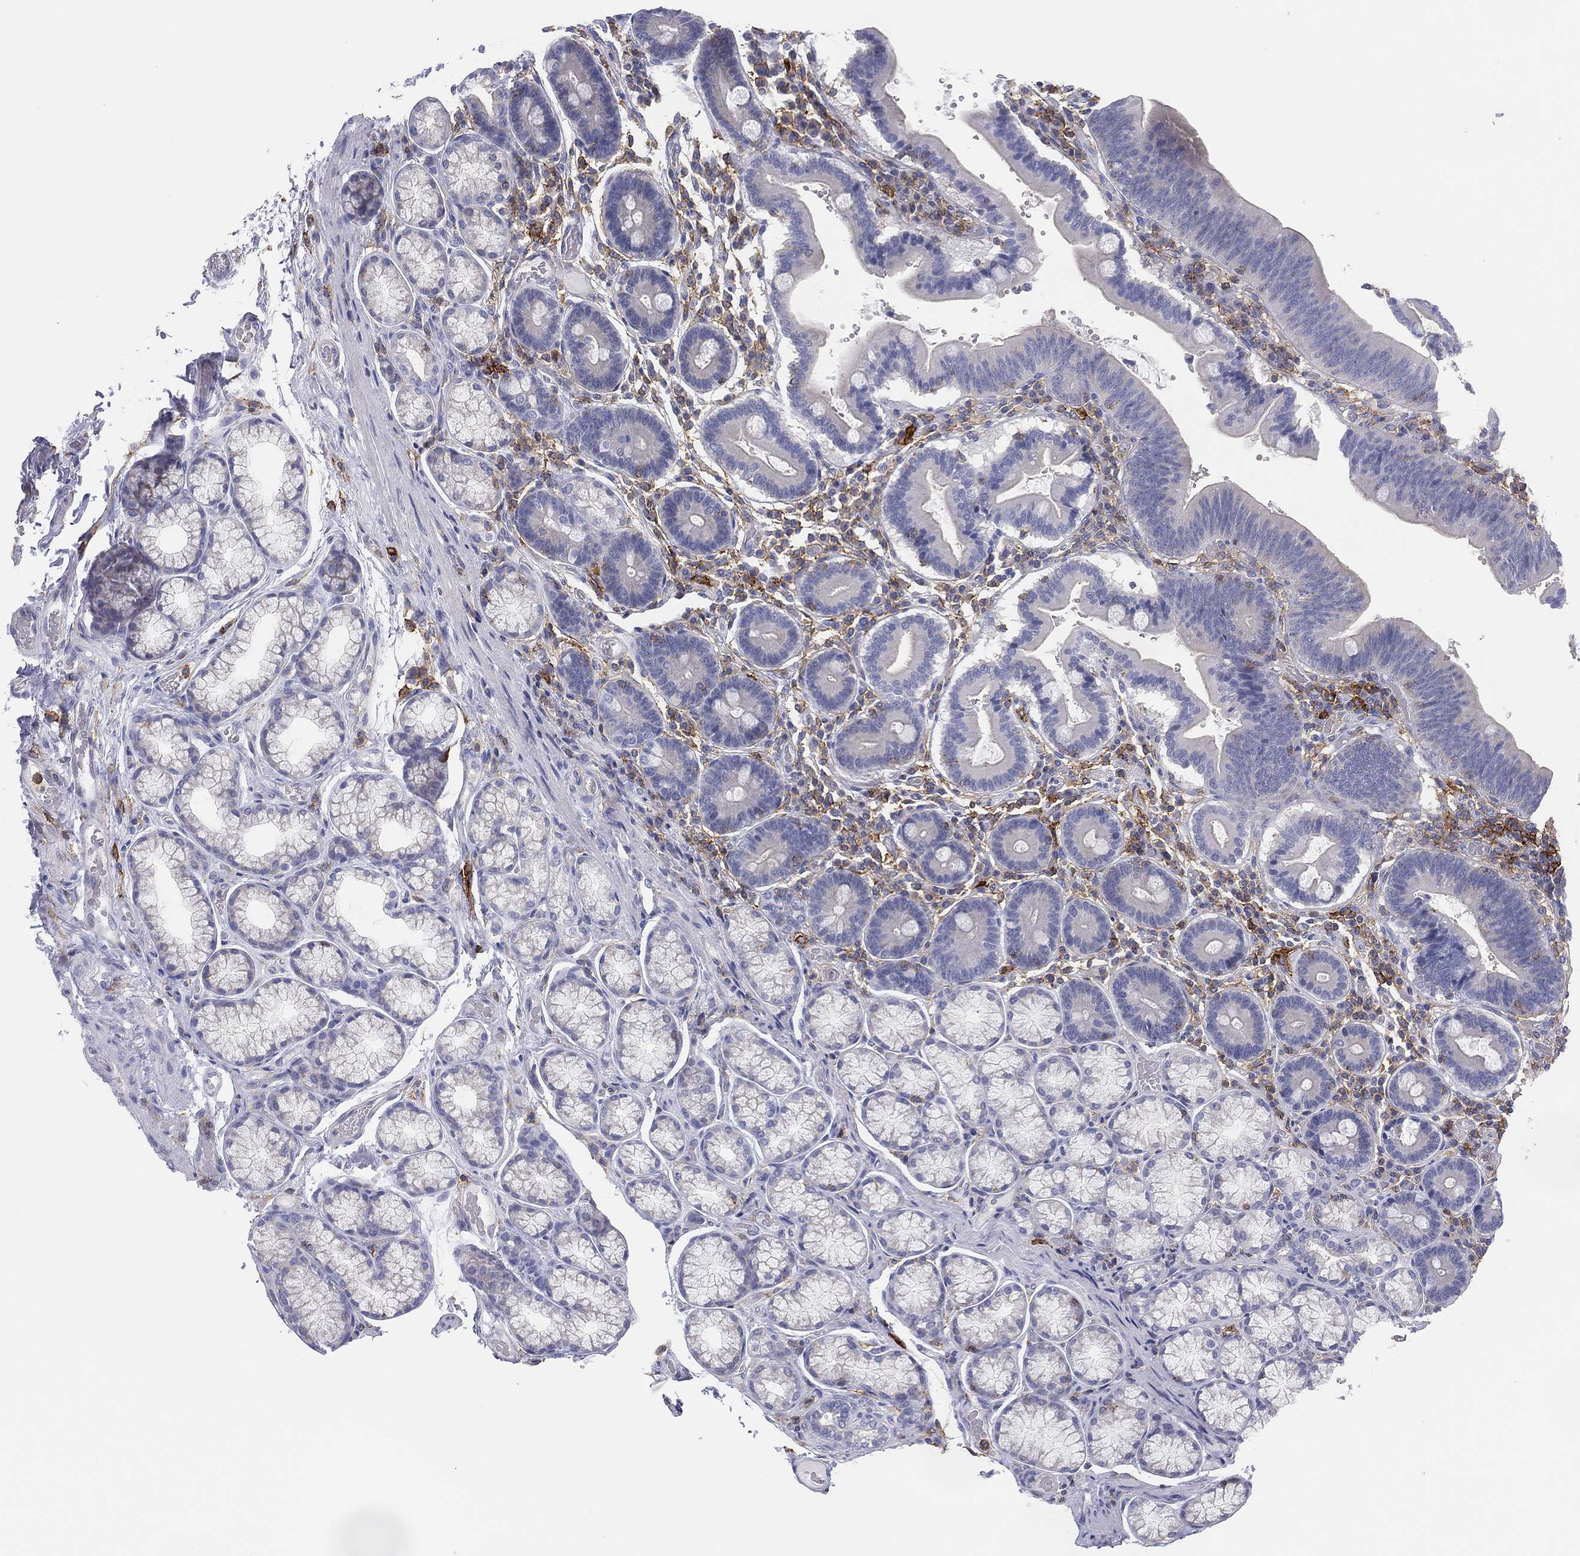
{"staining": {"intensity": "negative", "quantity": "none", "location": "none"}, "tissue": "duodenum", "cell_type": "Glandular cells", "image_type": "normal", "snomed": [{"axis": "morphology", "description": "Normal tissue, NOS"}, {"axis": "topography", "description": "Duodenum"}], "caption": "Protein analysis of normal duodenum demonstrates no significant positivity in glandular cells.", "gene": "SELPLG", "patient": {"sex": "female", "age": 62}}